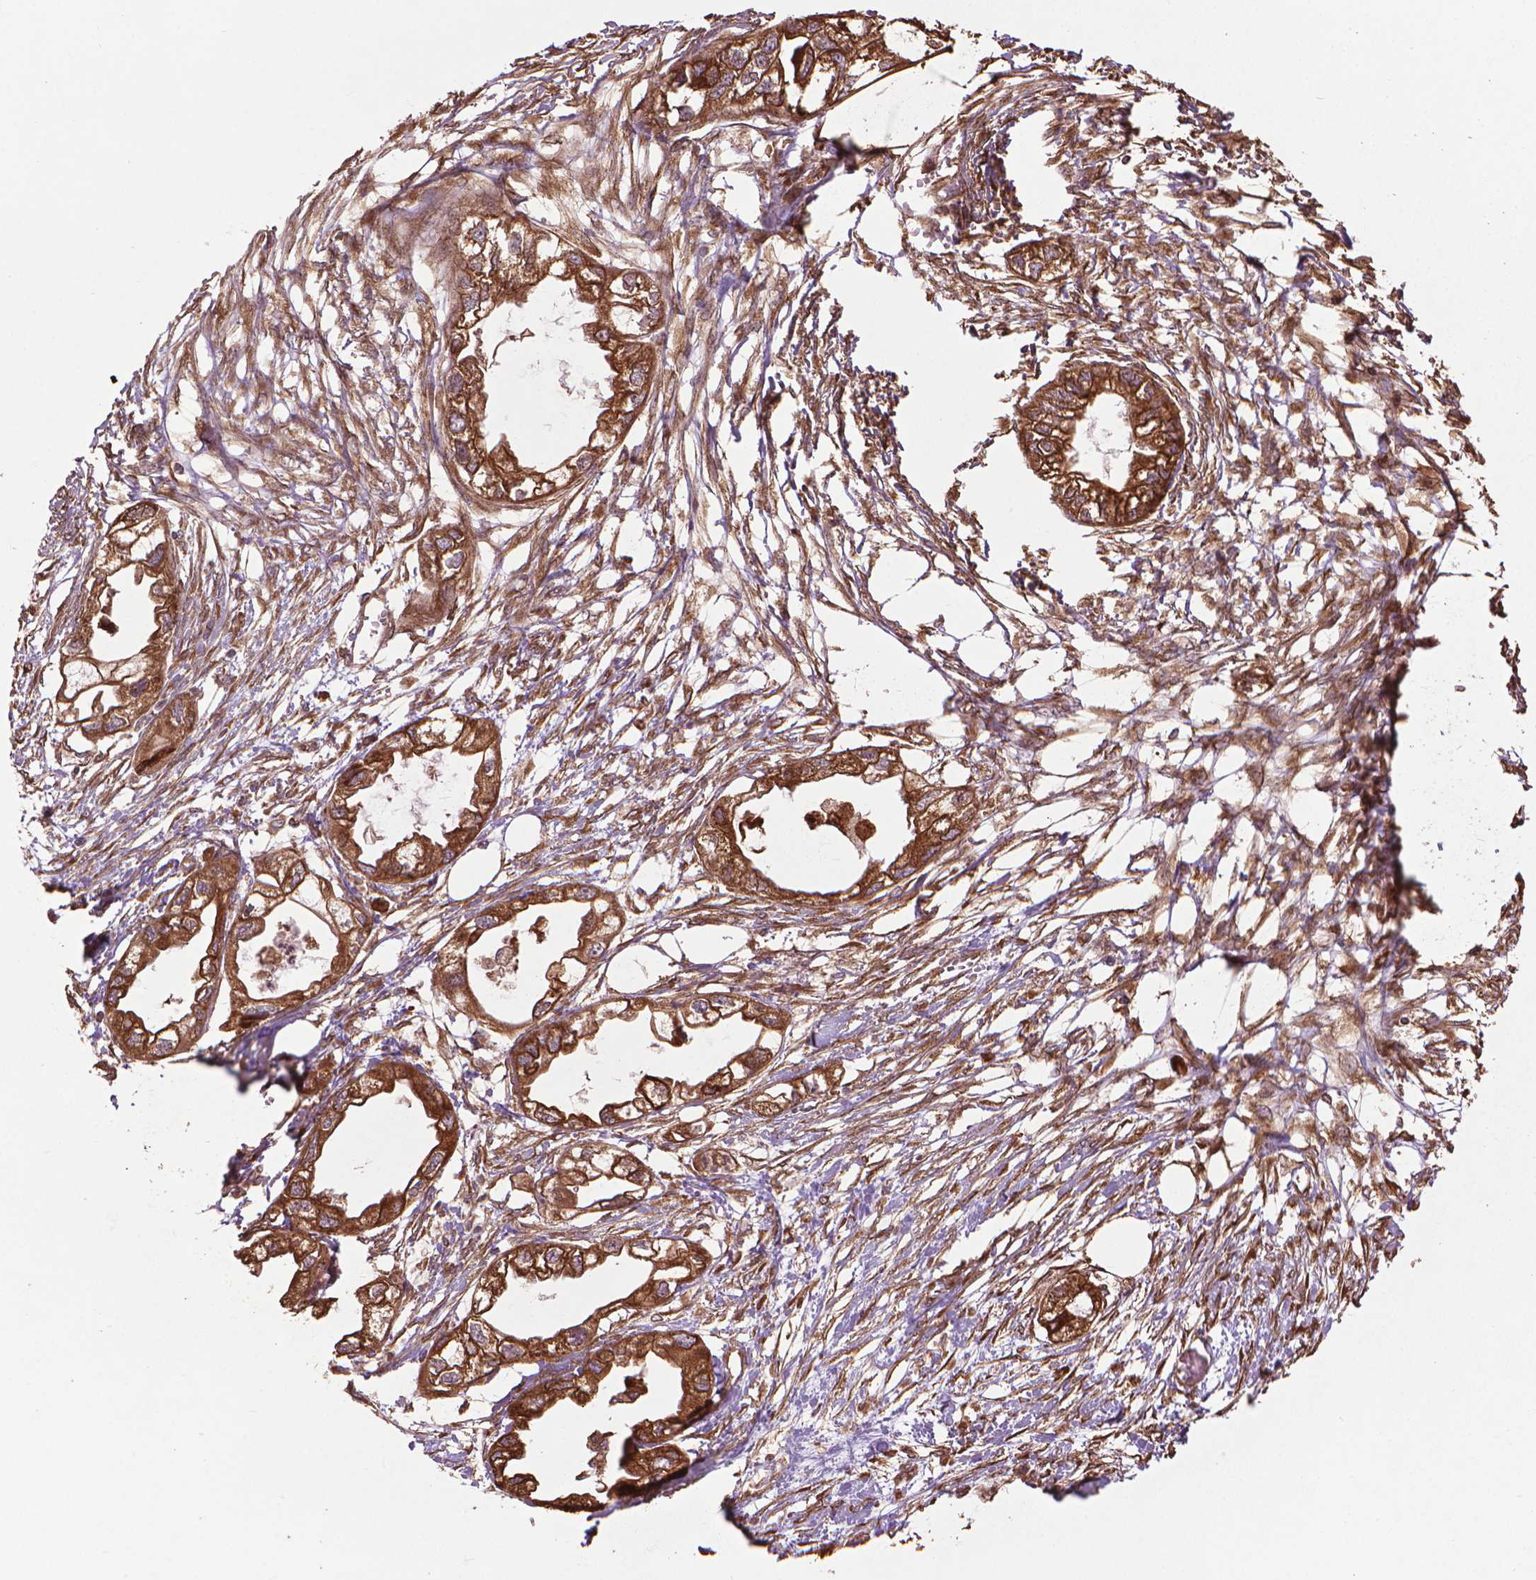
{"staining": {"intensity": "strong", "quantity": ">75%", "location": "cytoplasmic/membranous"}, "tissue": "endometrial cancer", "cell_type": "Tumor cells", "image_type": "cancer", "snomed": [{"axis": "morphology", "description": "Adenocarcinoma, NOS"}, {"axis": "morphology", "description": "Adenocarcinoma, metastatic, NOS"}, {"axis": "topography", "description": "Adipose tissue"}, {"axis": "topography", "description": "Endometrium"}], "caption": "Endometrial metastatic adenocarcinoma stained with IHC exhibits strong cytoplasmic/membranous positivity in about >75% of tumor cells. Using DAB (brown) and hematoxylin (blue) stains, captured at high magnification using brightfield microscopy.", "gene": "GAS1", "patient": {"sex": "female", "age": 67}}